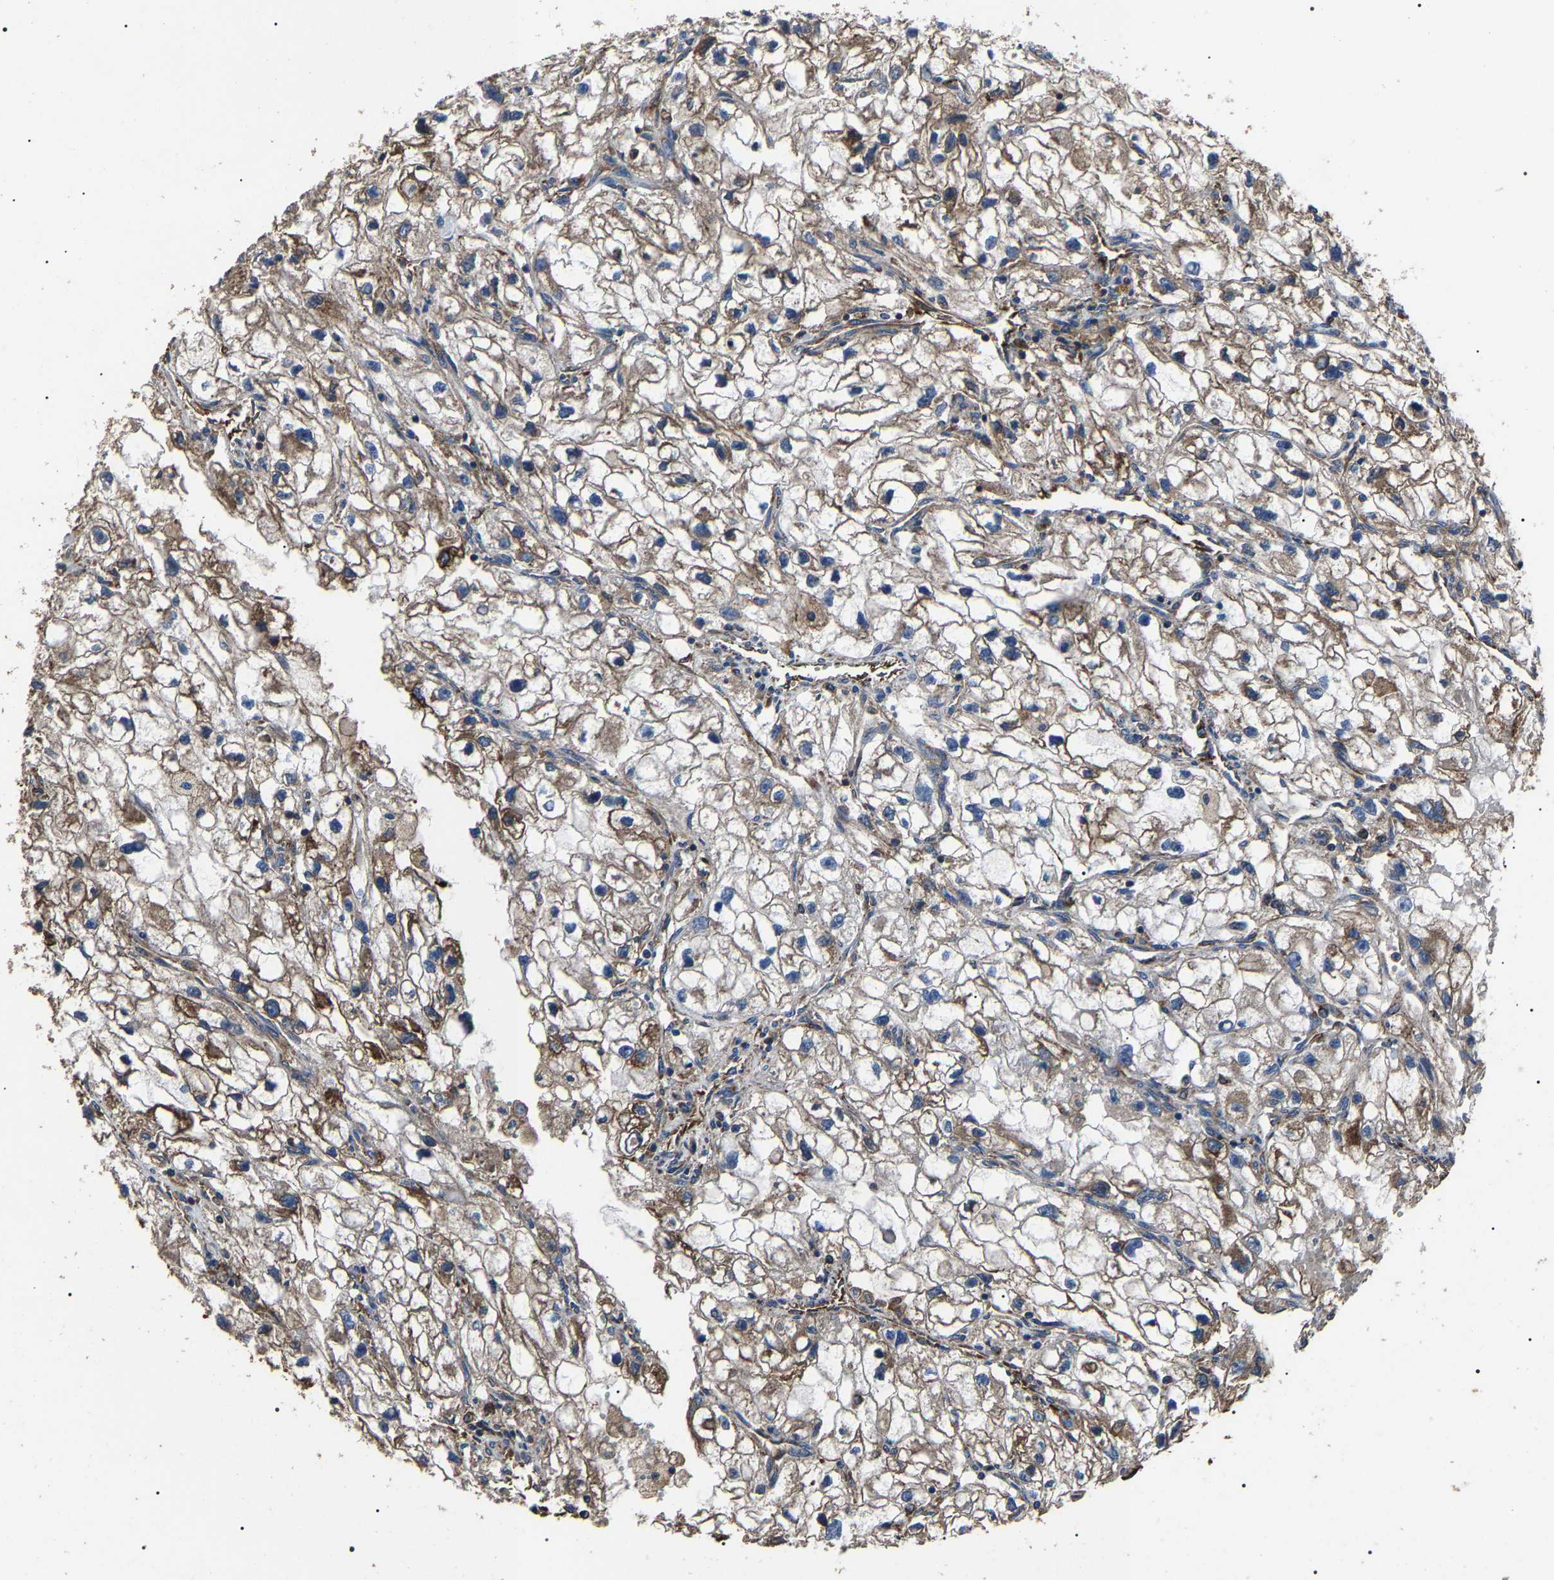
{"staining": {"intensity": "moderate", "quantity": ">75%", "location": "cytoplasmic/membranous"}, "tissue": "renal cancer", "cell_type": "Tumor cells", "image_type": "cancer", "snomed": [{"axis": "morphology", "description": "Adenocarcinoma, NOS"}, {"axis": "topography", "description": "Kidney"}], "caption": "About >75% of tumor cells in adenocarcinoma (renal) demonstrate moderate cytoplasmic/membranous protein positivity as visualized by brown immunohistochemical staining.", "gene": "HSCB", "patient": {"sex": "female", "age": 70}}